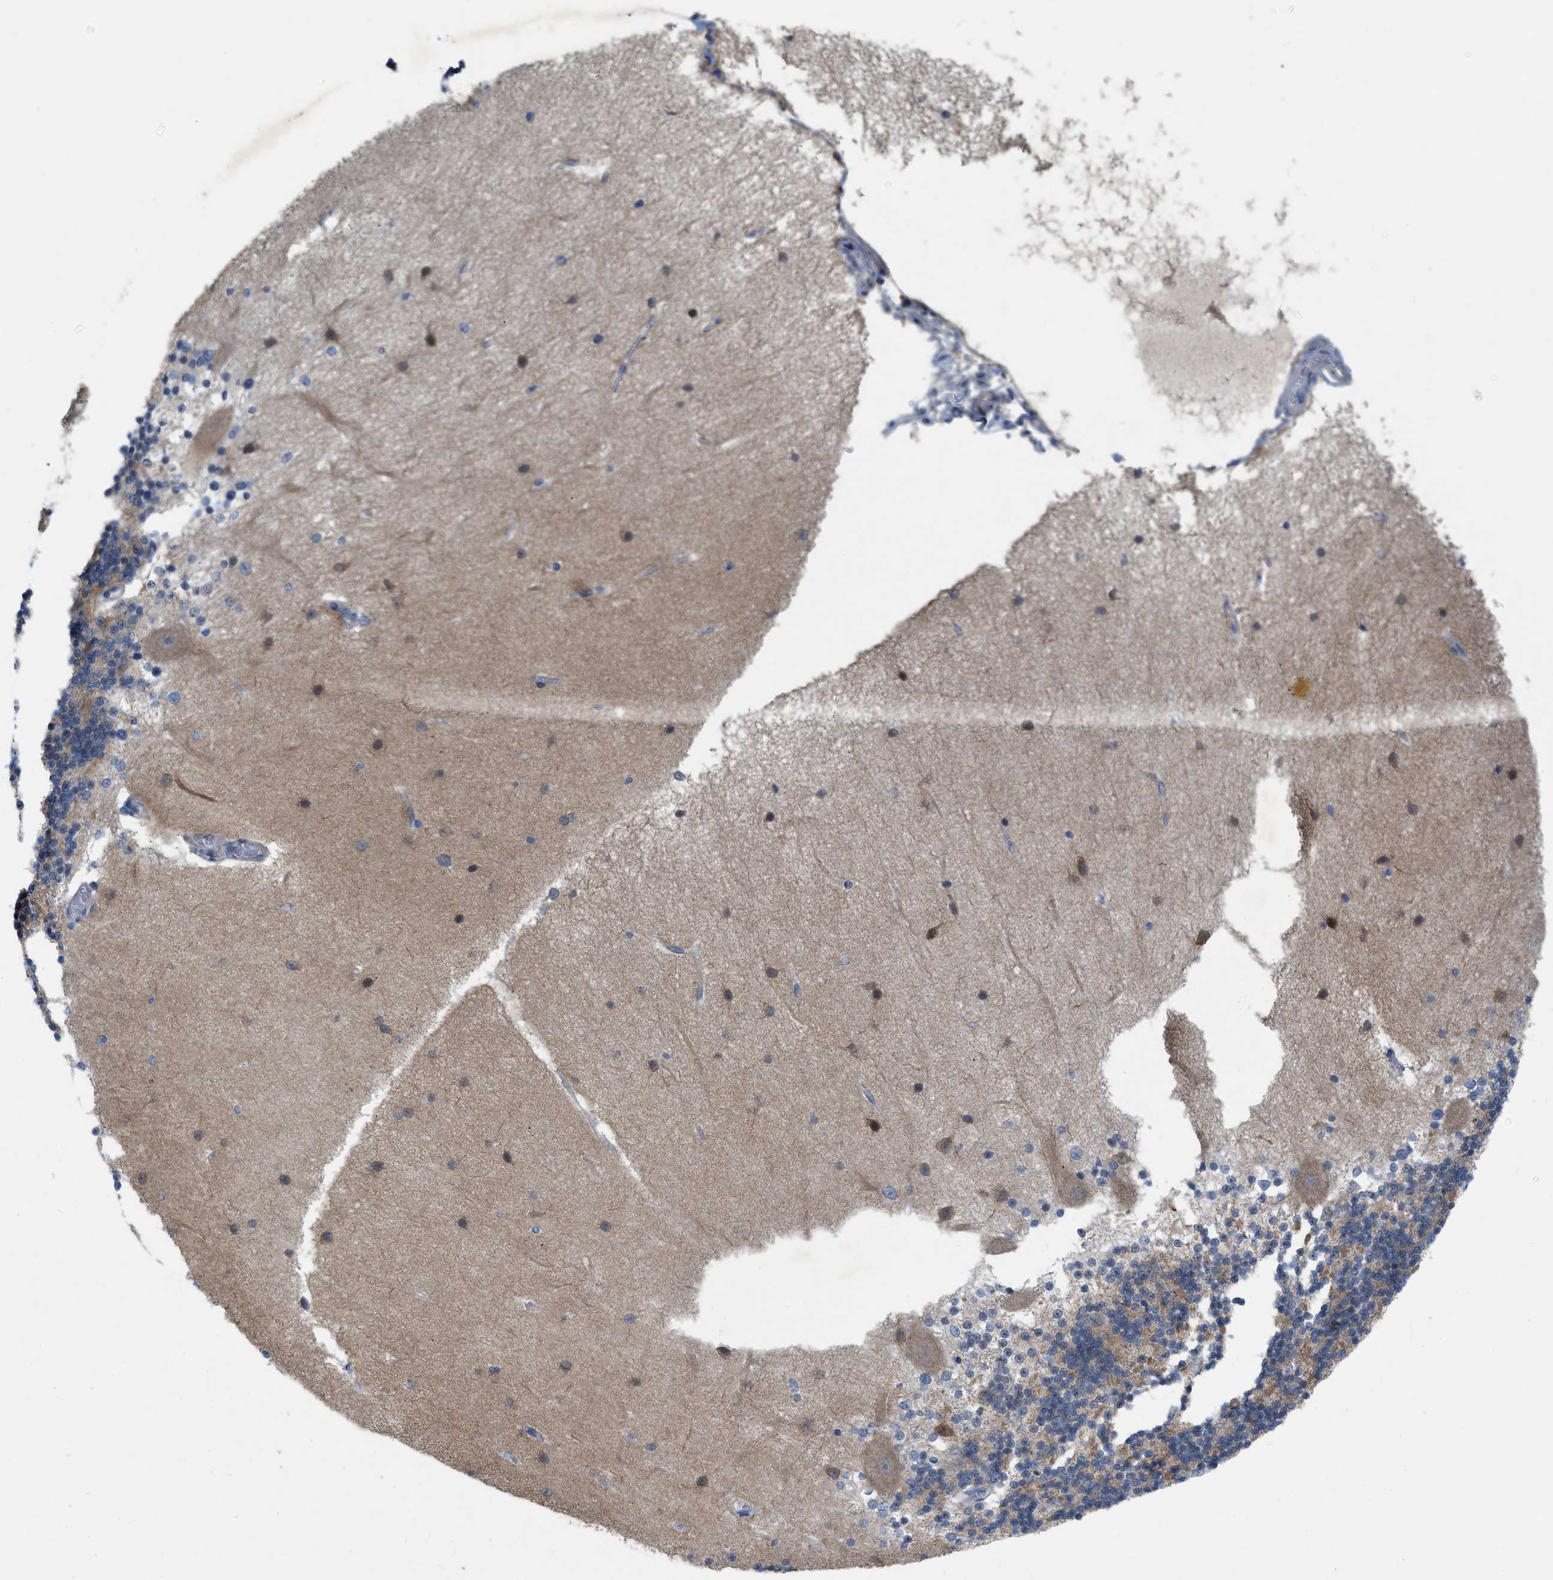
{"staining": {"intensity": "moderate", "quantity": "25%-75%", "location": "cytoplasmic/membranous"}, "tissue": "cerebellum", "cell_type": "Cells in granular layer", "image_type": "normal", "snomed": [{"axis": "morphology", "description": "Normal tissue, NOS"}, {"axis": "topography", "description": "Cerebellum"}], "caption": "Brown immunohistochemical staining in normal cerebellum shows moderate cytoplasmic/membranous positivity in approximately 25%-75% of cells in granular layer.", "gene": "NDEL1", "patient": {"sex": "female", "age": 54}}